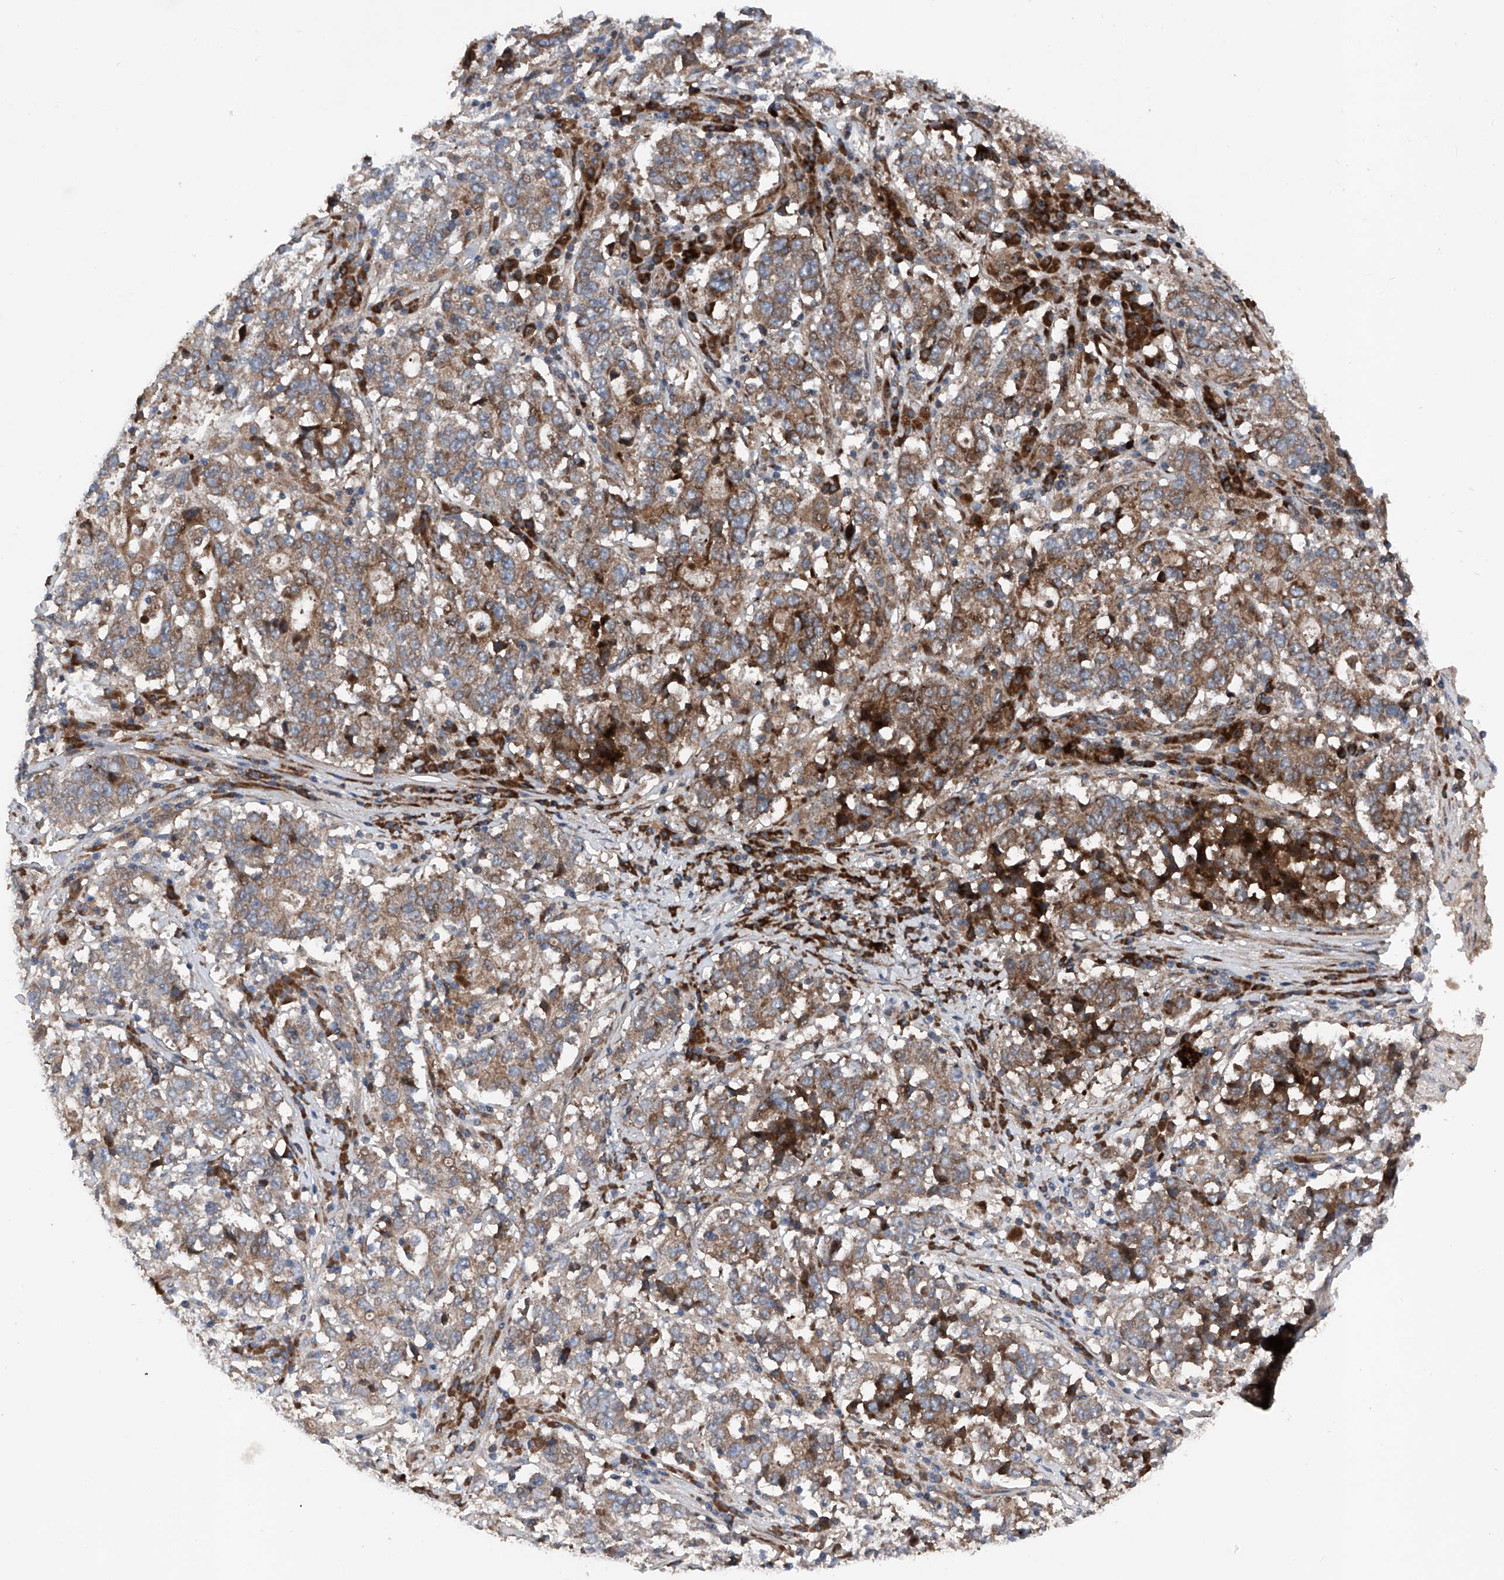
{"staining": {"intensity": "moderate", "quantity": ">75%", "location": "cytoplasmic/membranous"}, "tissue": "stomach cancer", "cell_type": "Tumor cells", "image_type": "cancer", "snomed": [{"axis": "morphology", "description": "Adenocarcinoma, NOS"}, {"axis": "topography", "description": "Stomach"}], "caption": "This histopathology image shows immunohistochemistry staining of stomach cancer, with medium moderate cytoplasmic/membranous staining in approximately >75% of tumor cells.", "gene": "DAD1", "patient": {"sex": "male", "age": 59}}